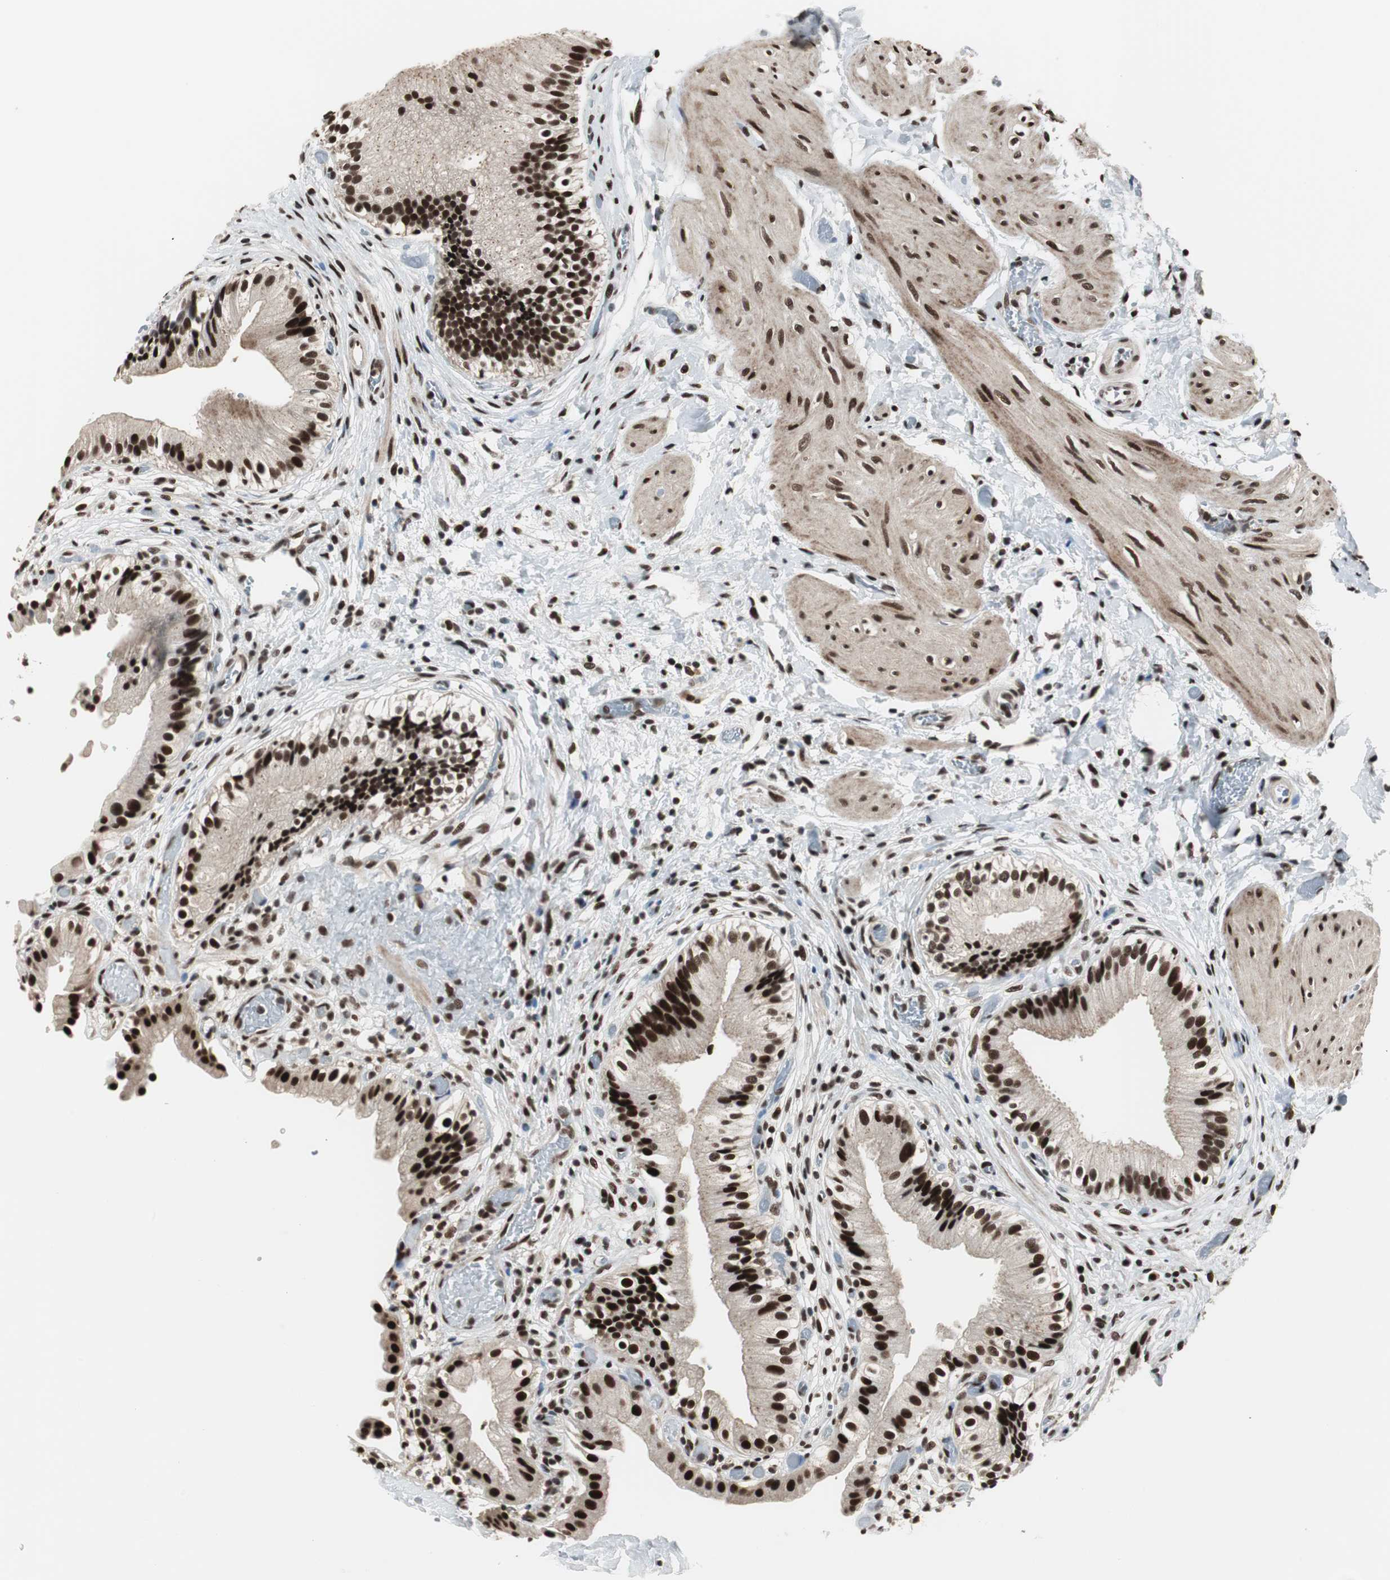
{"staining": {"intensity": "strong", "quantity": ">75%", "location": "nuclear"}, "tissue": "gallbladder", "cell_type": "Glandular cells", "image_type": "normal", "snomed": [{"axis": "morphology", "description": "Normal tissue, NOS"}, {"axis": "topography", "description": "Gallbladder"}], "caption": "This histopathology image displays normal gallbladder stained with immunohistochemistry (IHC) to label a protein in brown. The nuclear of glandular cells show strong positivity for the protein. Nuclei are counter-stained blue.", "gene": "CDK9", "patient": {"sex": "male", "age": 65}}